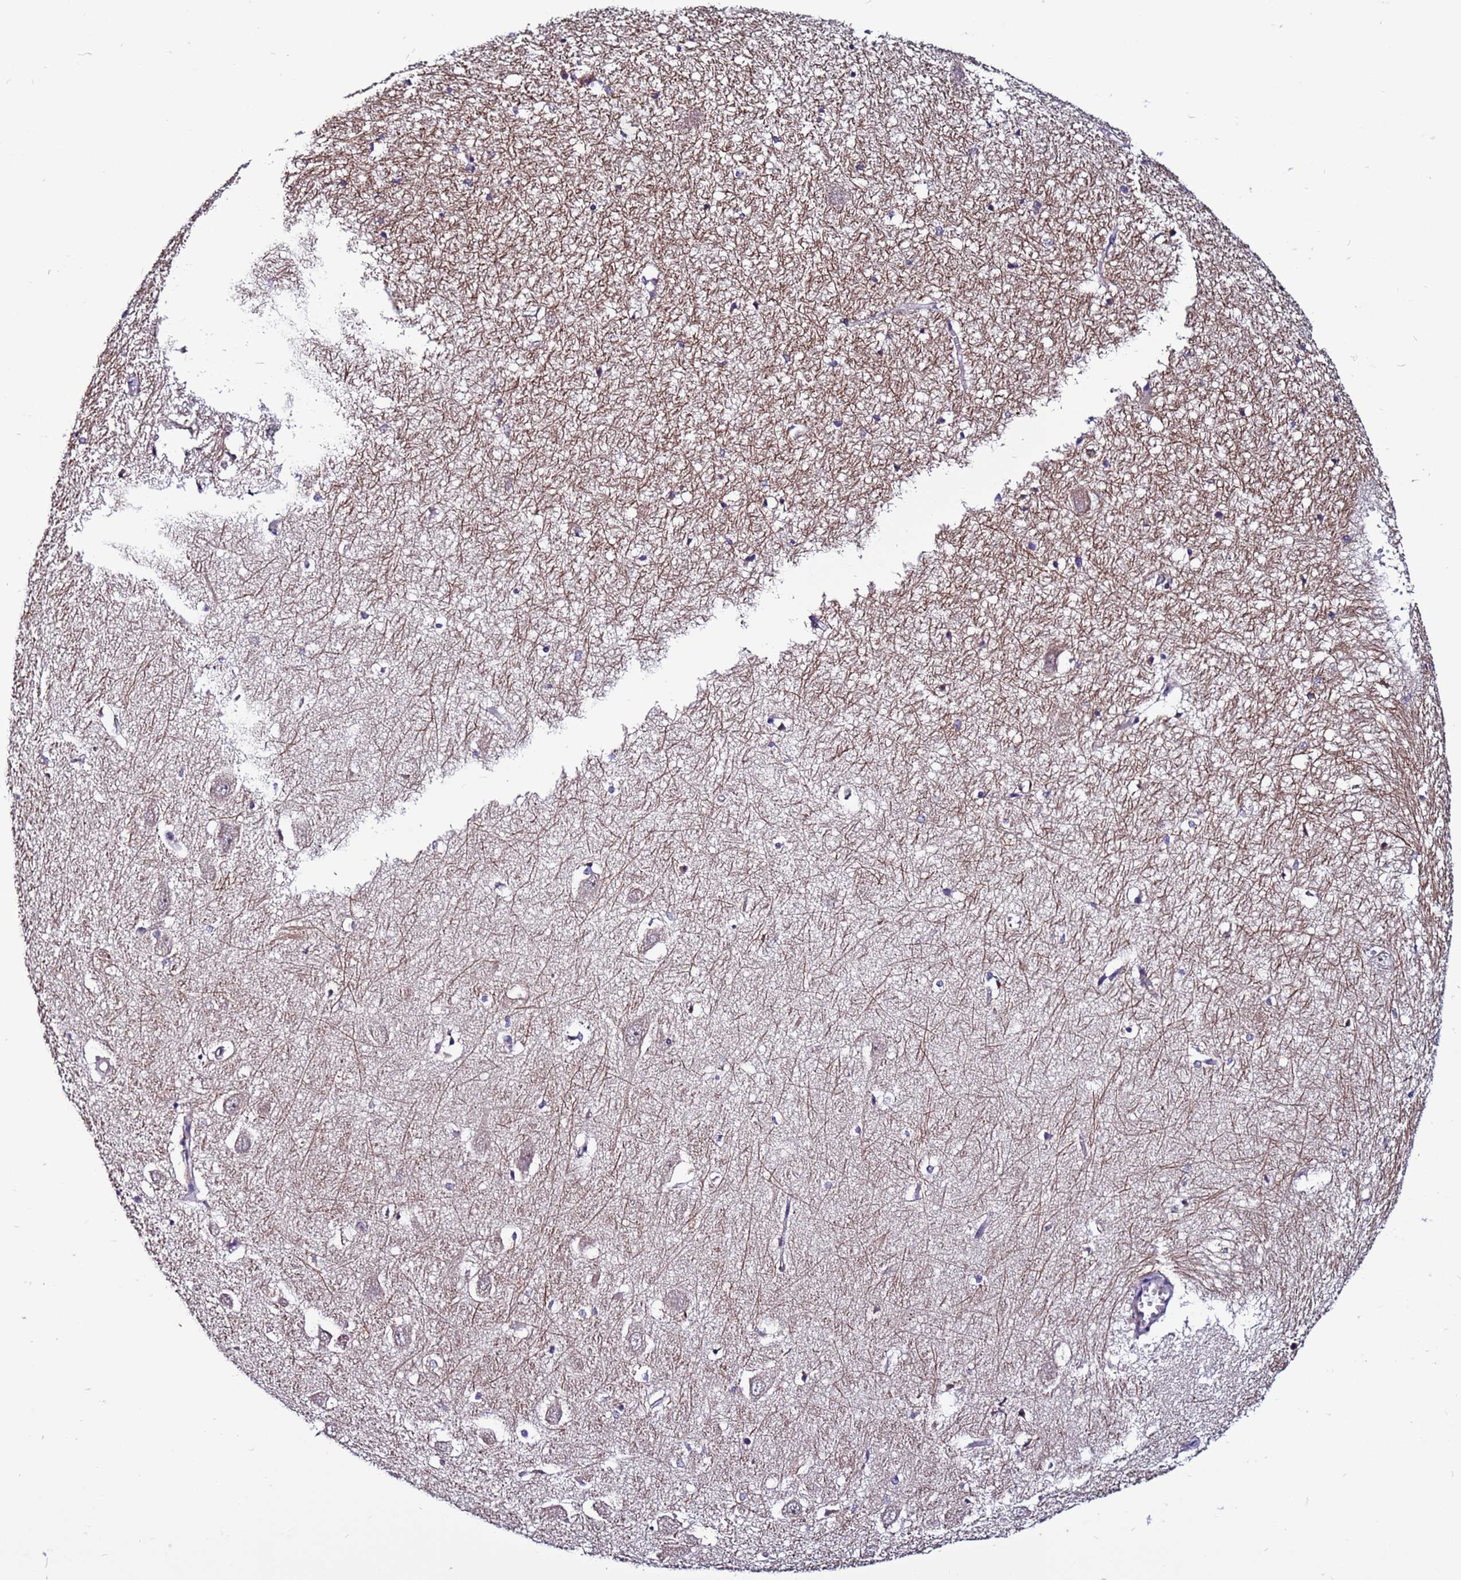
{"staining": {"intensity": "negative", "quantity": "none", "location": "none"}, "tissue": "hippocampus", "cell_type": "Glial cells", "image_type": "normal", "snomed": [{"axis": "morphology", "description": "Normal tissue, NOS"}, {"axis": "topography", "description": "Hippocampus"}], "caption": "IHC of unremarkable hippocampus displays no positivity in glial cells. (Immunohistochemistry (ihc), brightfield microscopy, high magnification).", "gene": "GAREM1", "patient": {"sex": "female", "age": 64}}